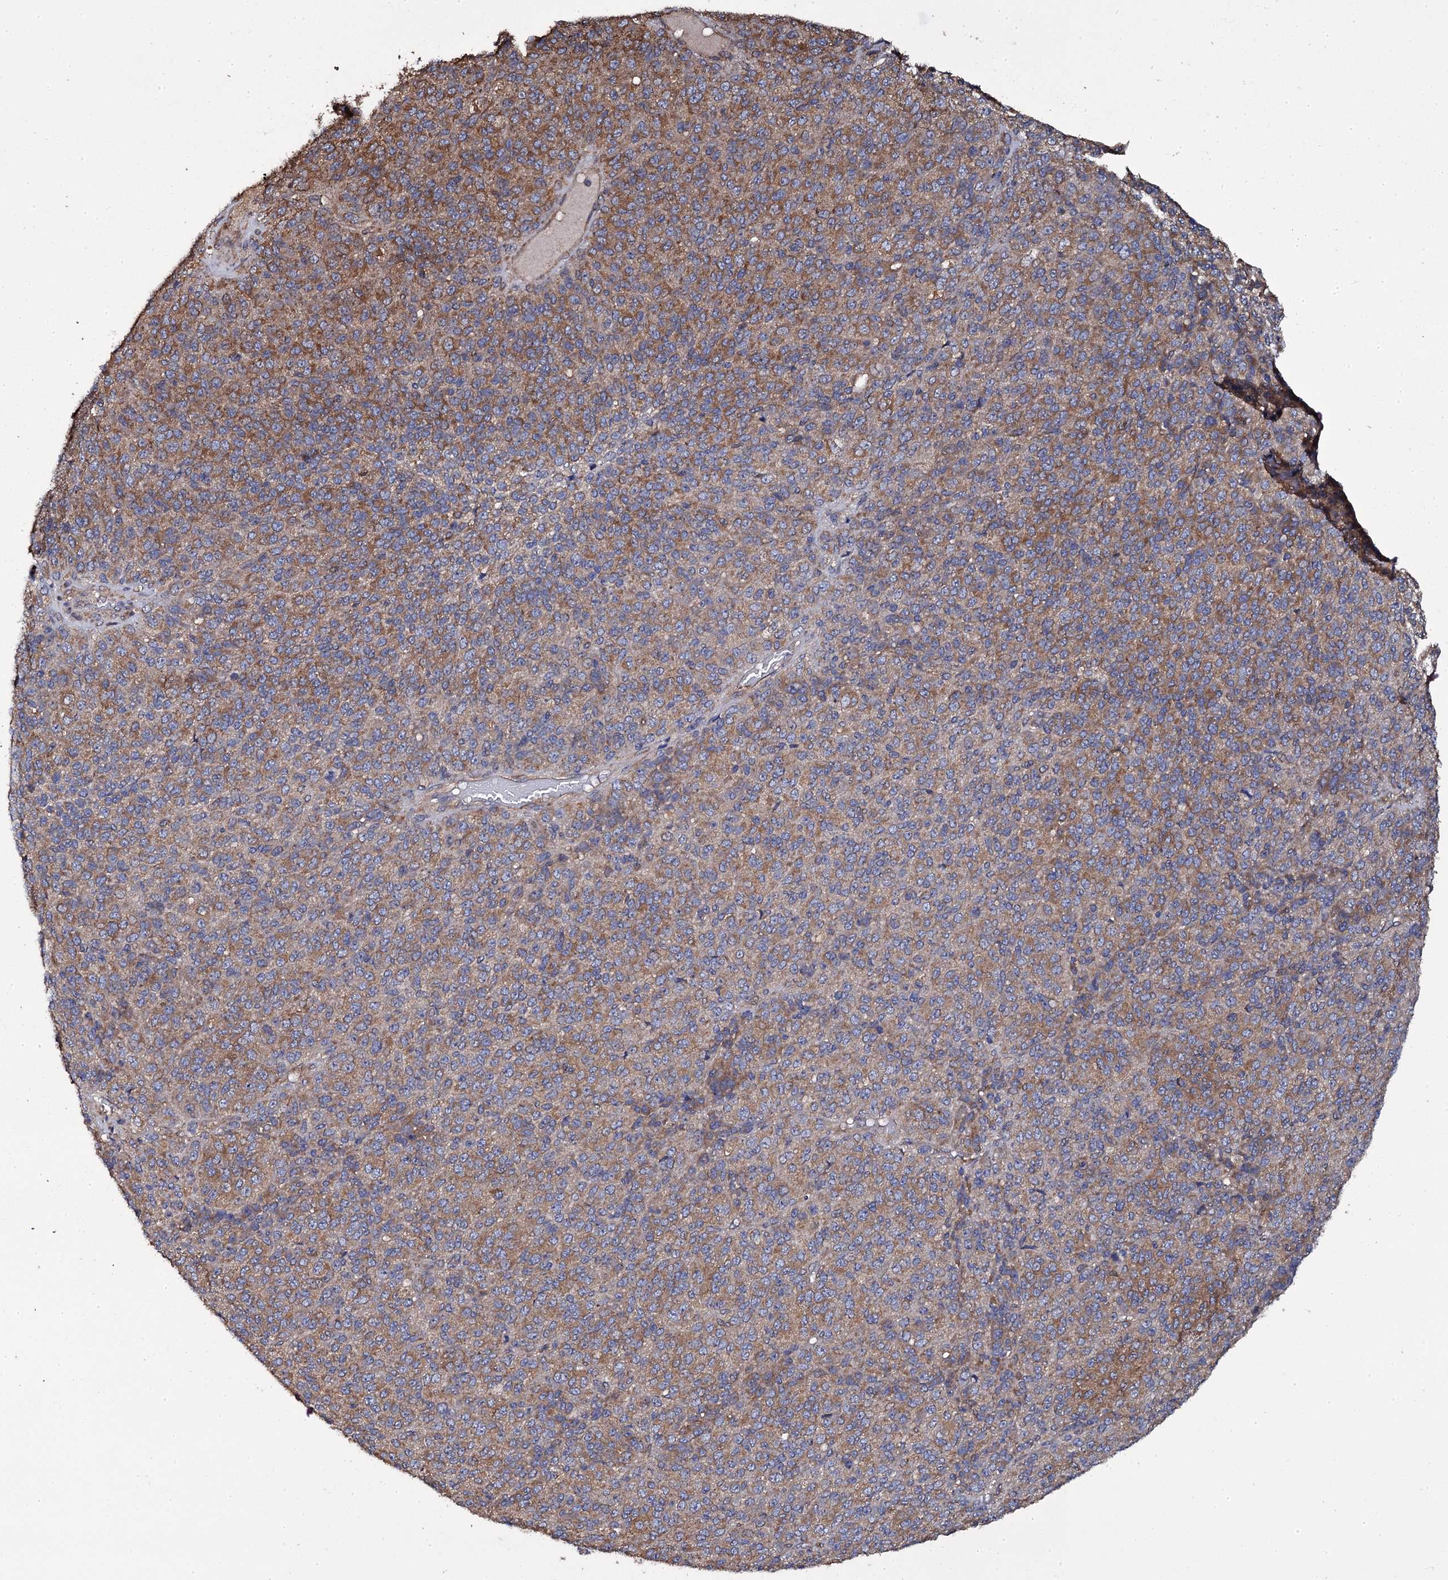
{"staining": {"intensity": "moderate", "quantity": ">75%", "location": "cytoplasmic/membranous"}, "tissue": "melanoma", "cell_type": "Tumor cells", "image_type": "cancer", "snomed": [{"axis": "morphology", "description": "Malignant melanoma, Metastatic site"}, {"axis": "topography", "description": "Brain"}], "caption": "Moderate cytoplasmic/membranous positivity for a protein is seen in about >75% of tumor cells of malignant melanoma (metastatic site) using immunohistochemistry.", "gene": "TTC23", "patient": {"sex": "female", "age": 56}}